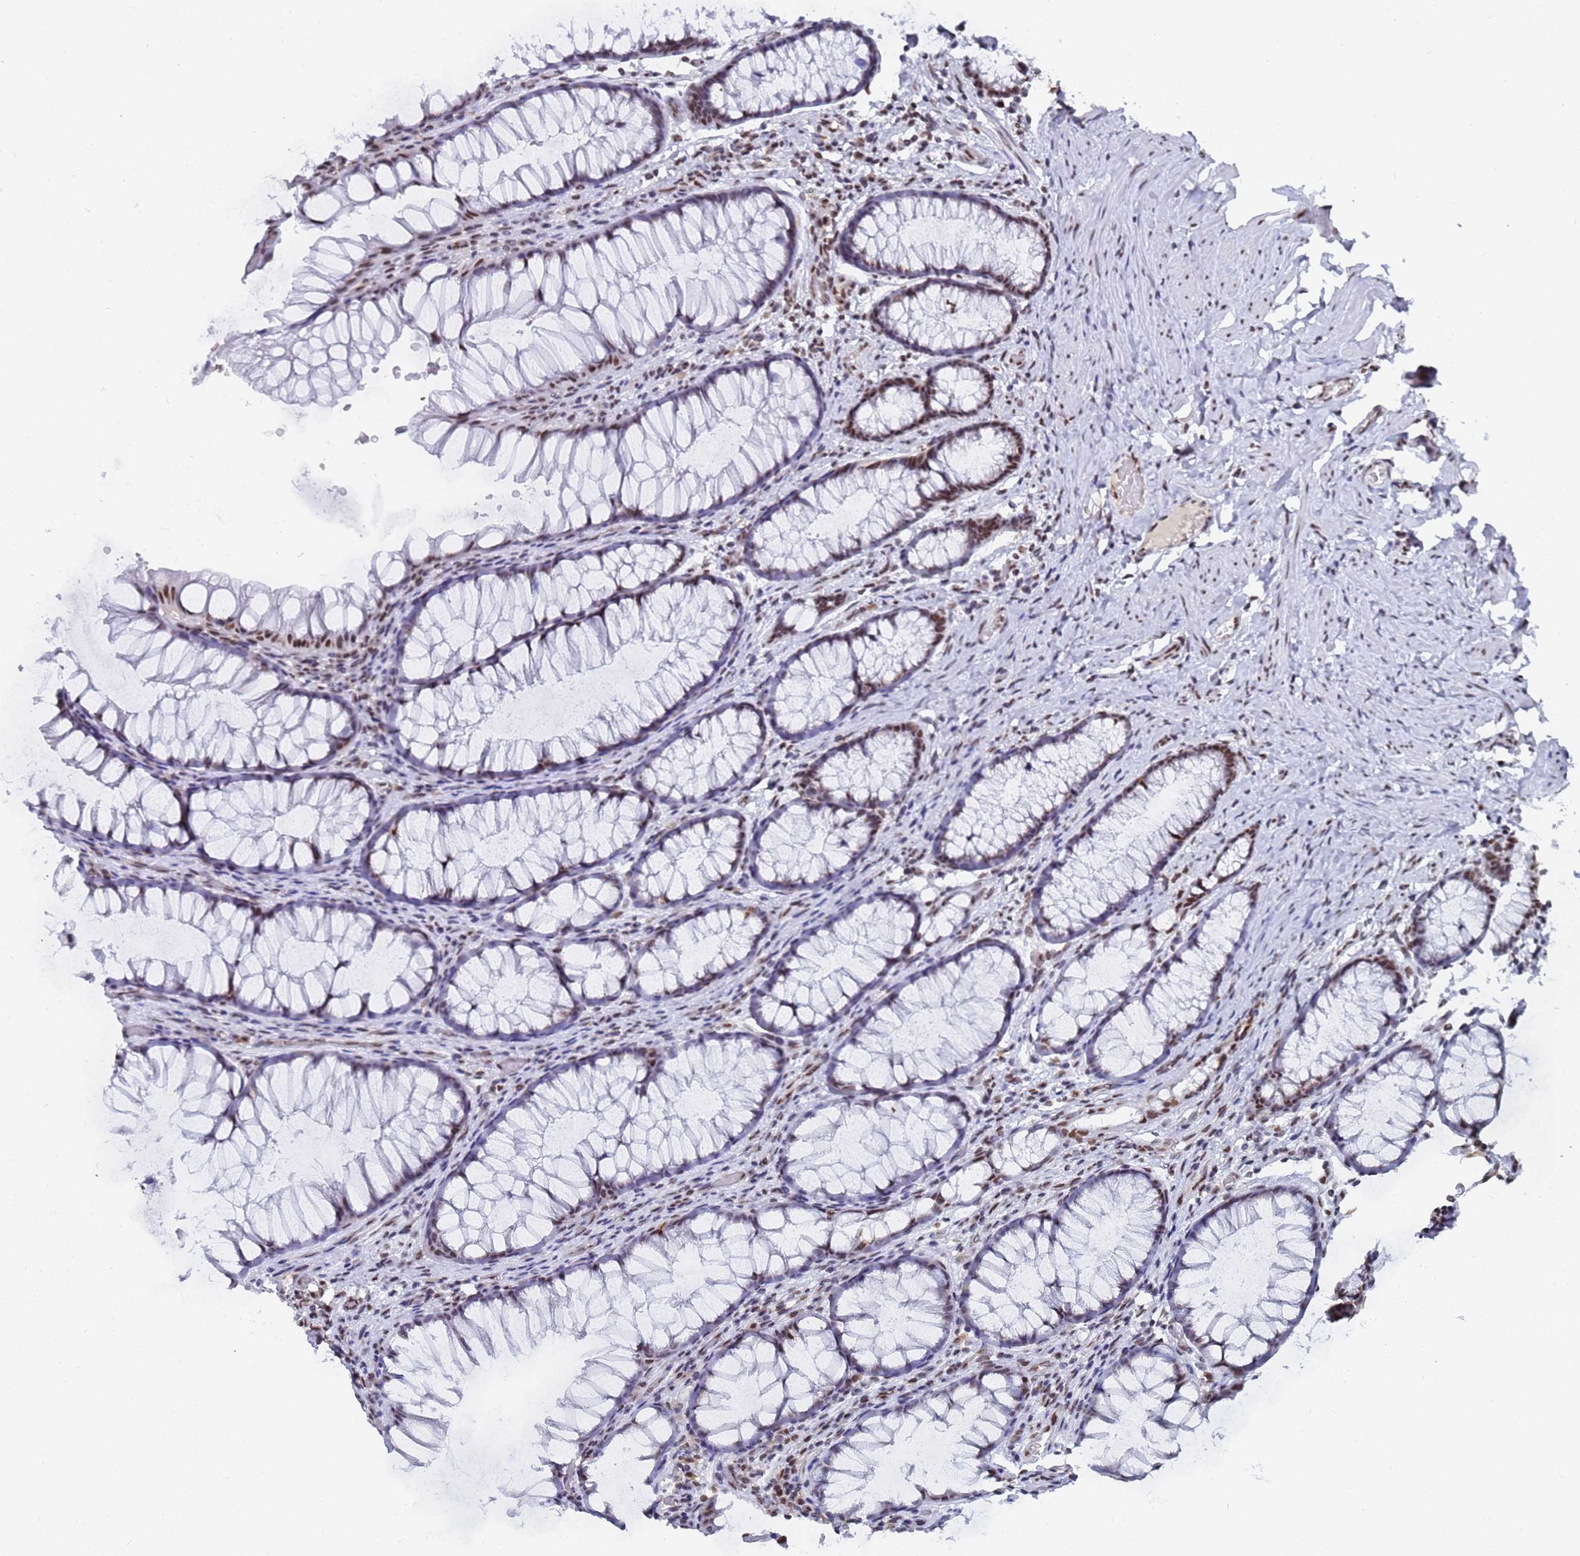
{"staining": {"intensity": "moderate", "quantity": ">75%", "location": "nuclear"}, "tissue": "colon", "cell_type": "Endothelial cells", "image_type": "normal", "snomed": [{"axis": "morphology", "description": "Normal tissue, NOS"}, {"axis": "topography", "description": "Colon"}], "caption": "The image reveals a brown stain indicating the presence of a protein in the nuclear of endothelial cells in colon.", "gene": "RAVER2", "patient": {"sex": "female", "age": 62}}